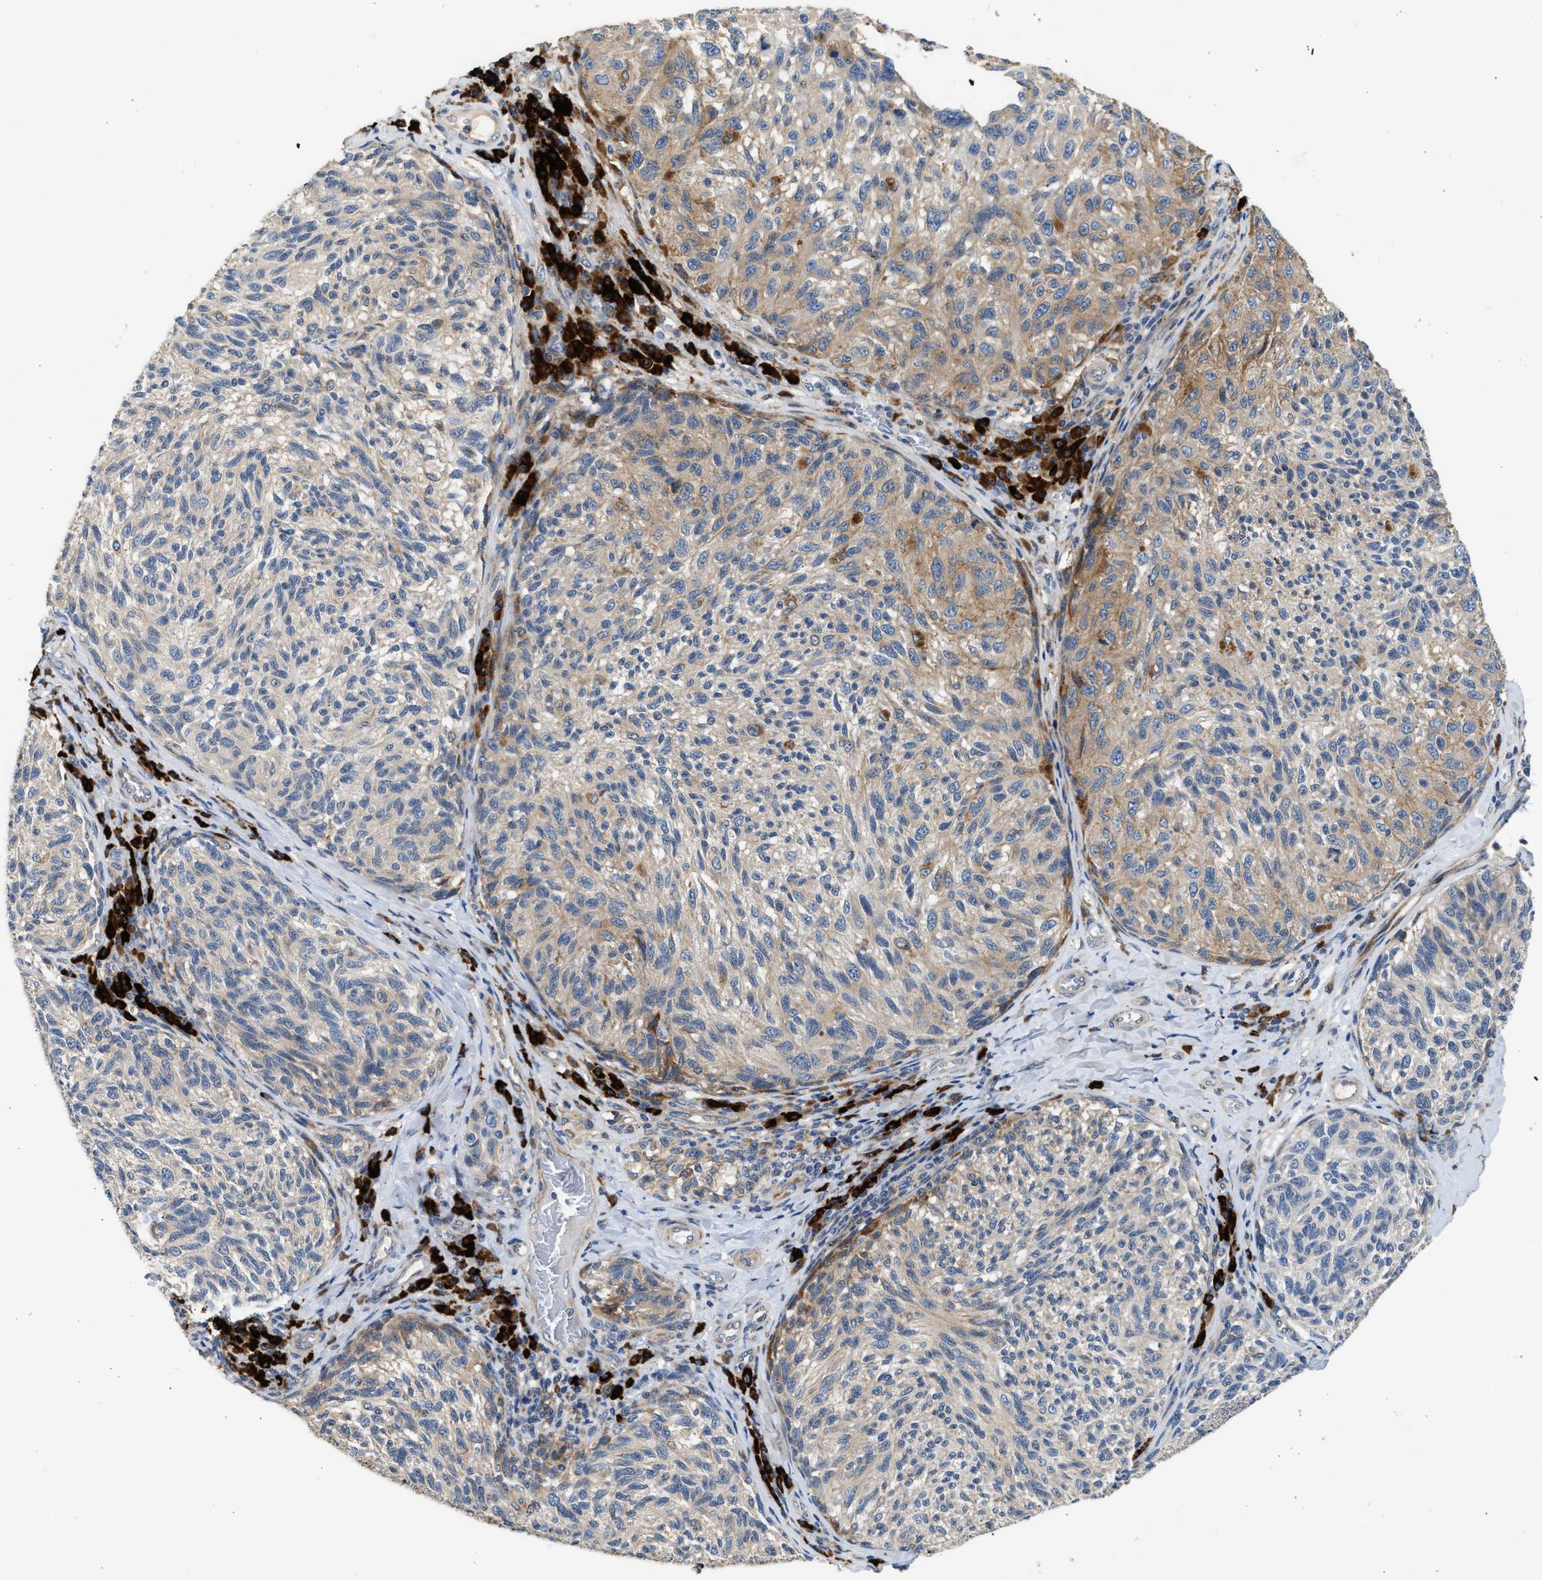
{"staining": {"intensity": "weak", "quantity": "25%-75%", "location": "cytoplasmic/membranous"}, "tissue": "melanoma", "cell_type": "Tumor cells", "image_type": "cancer", "snomed": [{"axis": "morphology", "description": "Malignant melanoma, NOS"}, {"axis": "topography", "description": "Skin"}], "caption": "Immunohistochemical staining of malignant melanoma demonstrates weak cytoplasmic/membranous protein staining in about 25%-75% of tumor cells. The staining was performed using DAB, with brown indicating positive protein expression. Nuclei are stained blue with hematoxylin.", "gene": "AMZ1", "patient": {"sex": "female", "age": 73}}